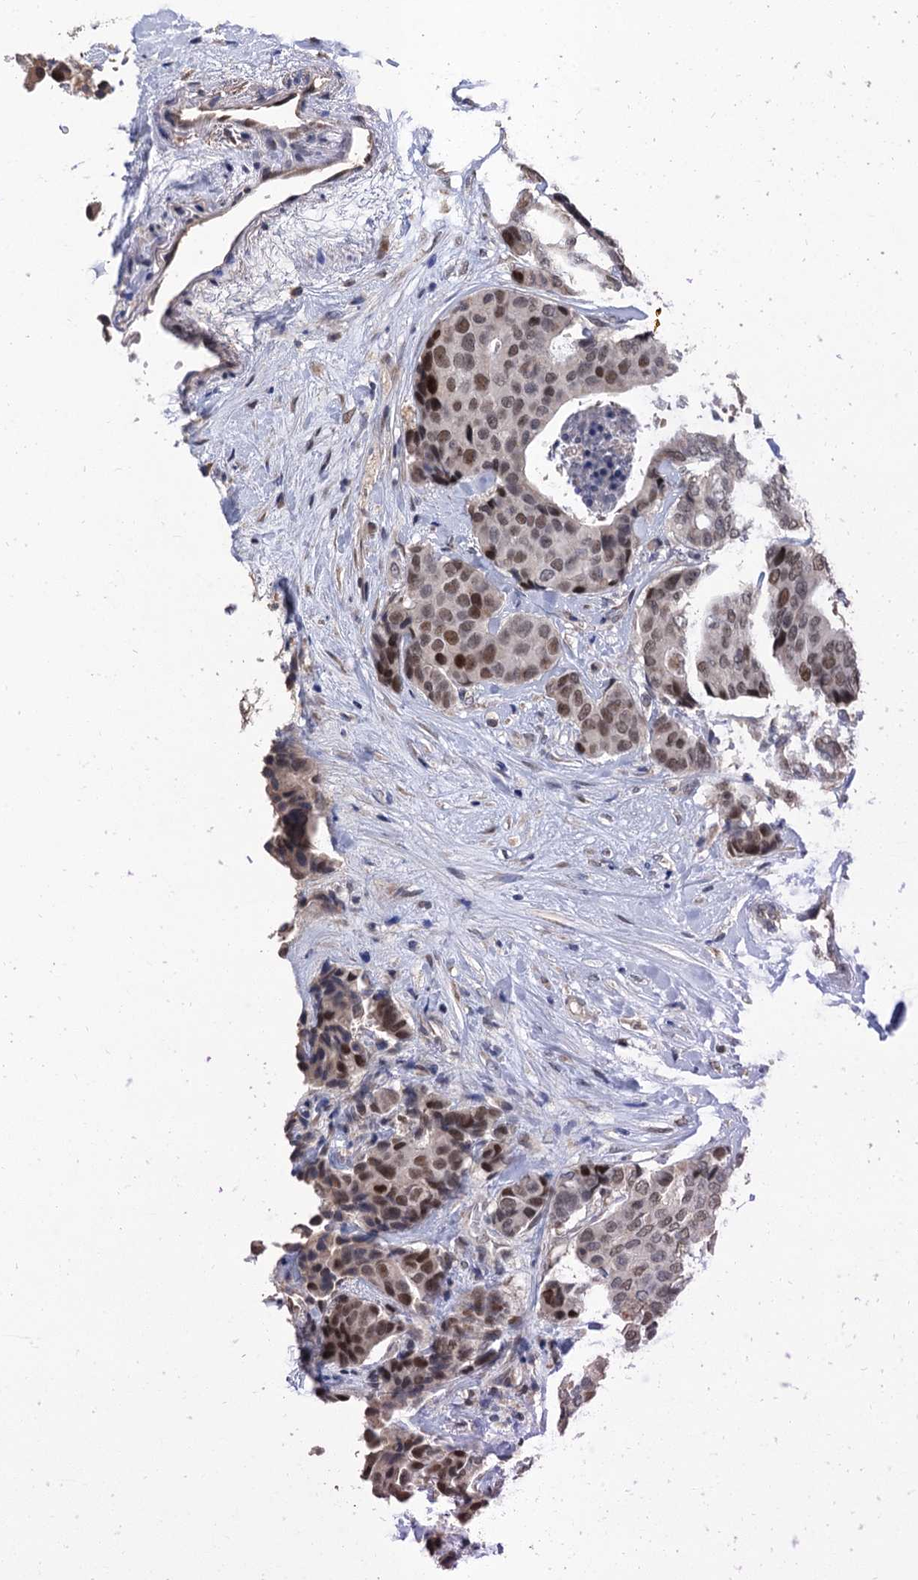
{"staining": {"intensity": "moderate", "quantity": ">75%", "location": "nuclear"}, "tissue": "breast cancer", "cell_type": "Tumor cells", "image_type": "cancer", "snomed": [{"axis": "morphology", "description": "Duct carcinoma"}, {"axis": "topography", "description": "Breast"}], "caption": "A brown stain shows moderate nuclear expression of a protein in breast cancer (intraductal carcinoma) tumor cells. Nuclei are stained in blue.", "gene": "TSEN34", "patient": {"sex": "female", "age": 75}}